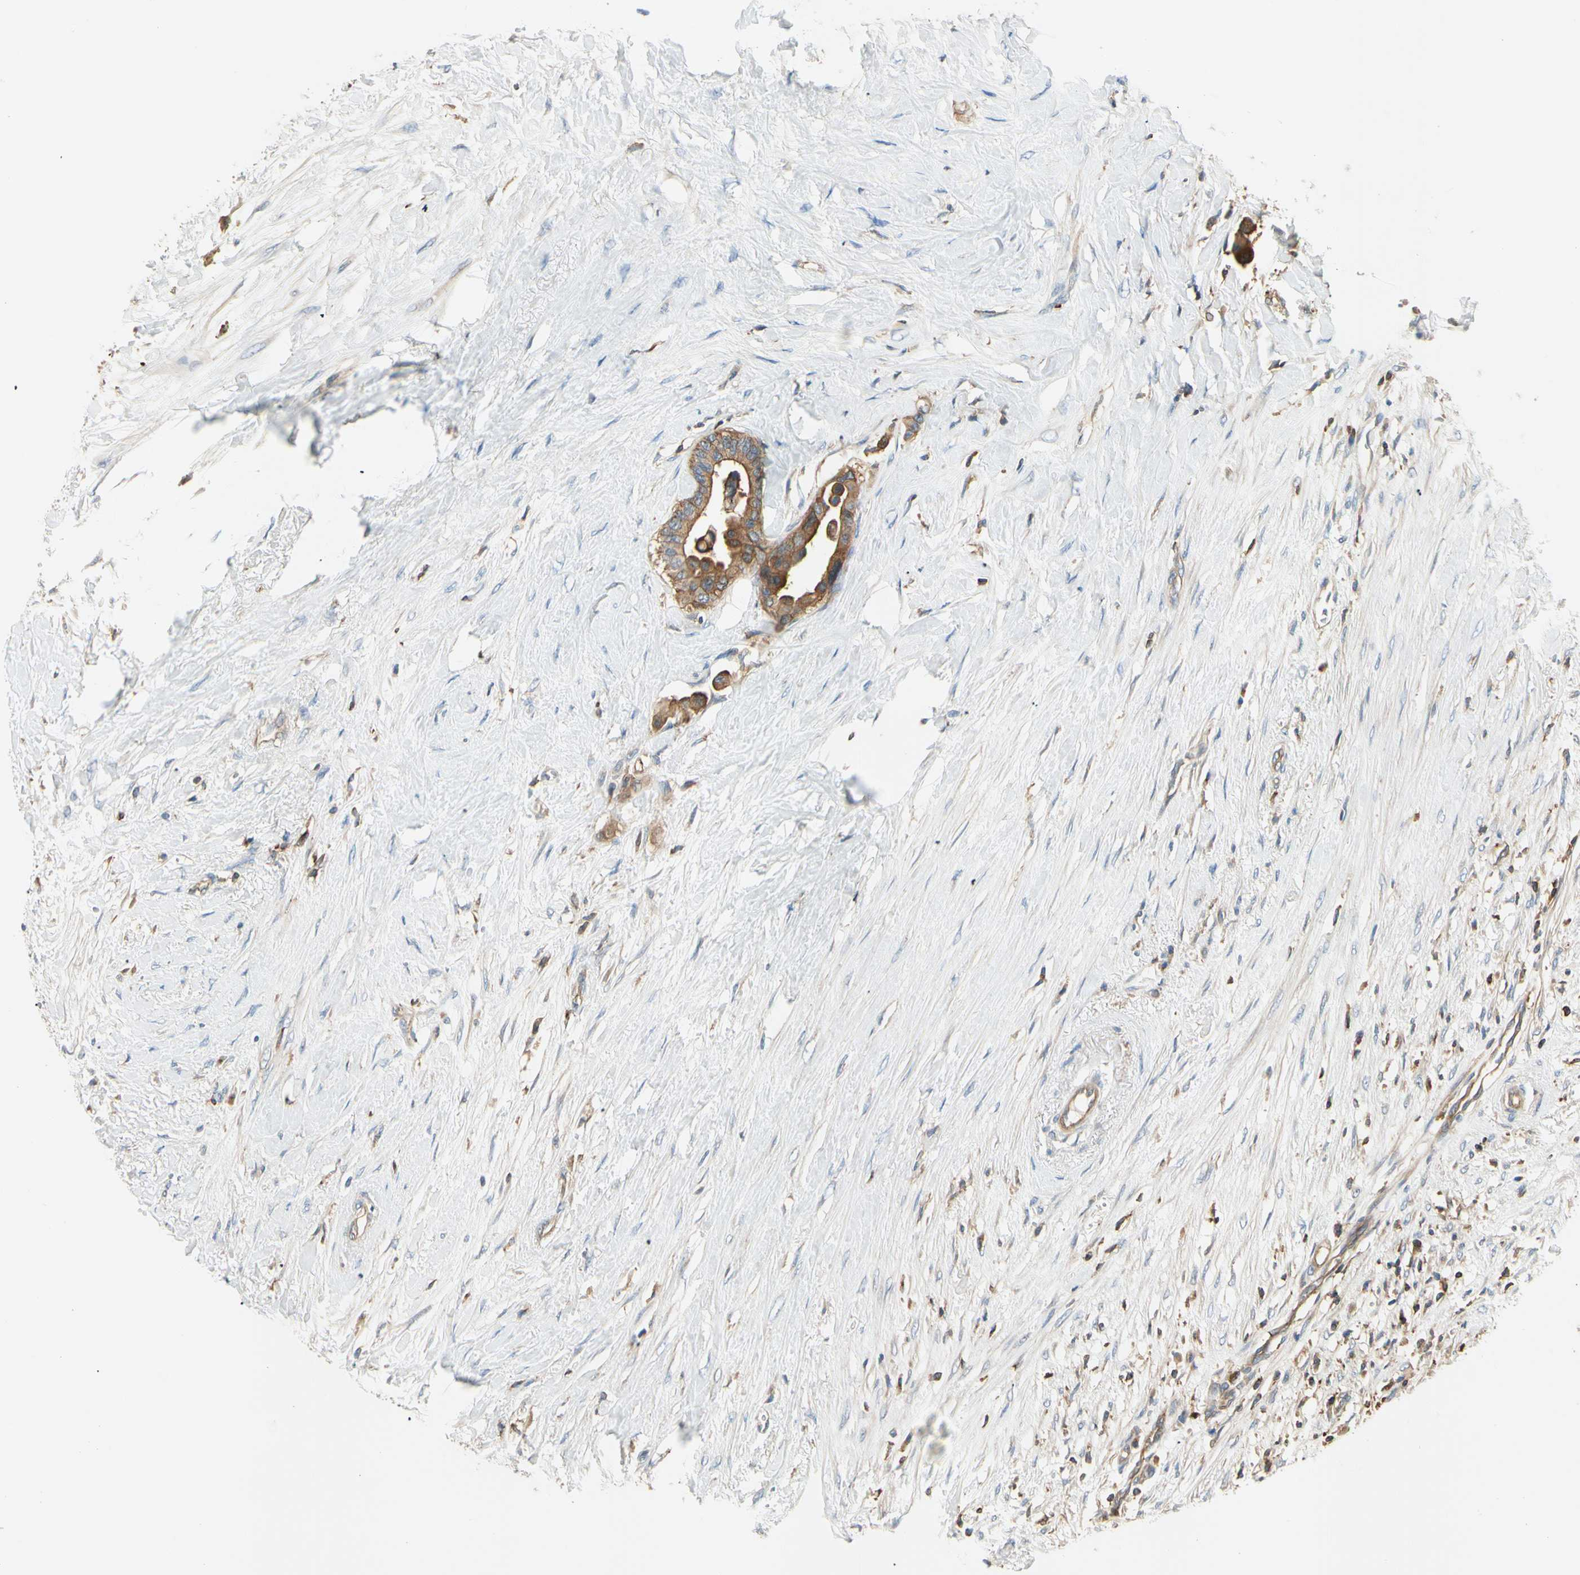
{"staining": {"intensity": "moderate", "quantity": ">75%", "location": "cytoplasmic/membranous"}, "tissue": "colorectal cancer", "cell_type": "Tumor cells", "image_type": "cancer", "snomed": [{"axis": "morphology", "description": "Normal tissue, NOS"}, {"axis": "morphology", "description": "Adenocarcinoma, NOS"}, {"axis": "topography", "description": "Colon"}], "caption": "This micrograph reveals immunohistochemistry (IHC) staining of human adenocarcinoma (colorectal), with medium moderate cytoplasmic/membranous staining in about >75% of tumor cells.", "gene": "CAPZA2", "patient": {"sex": "male", "age": 82}}